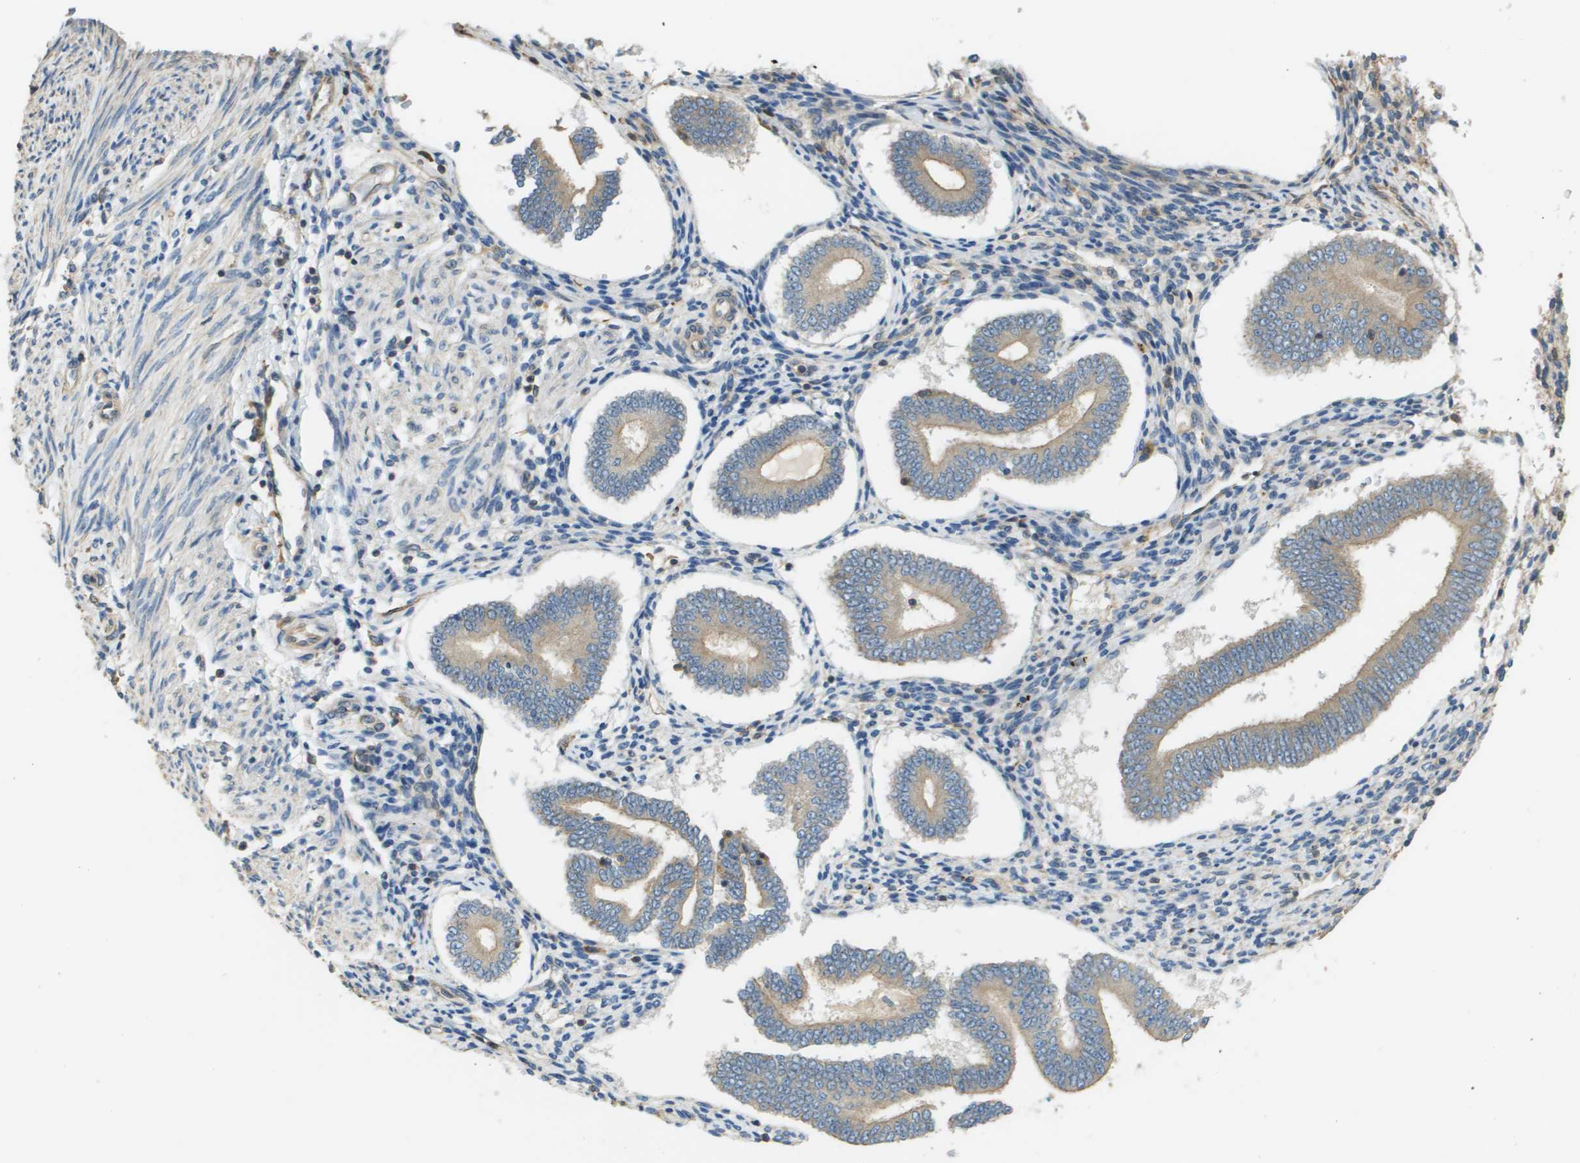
{"staining": {"intensity": "negative", "quantity": "none", "location": "none"}, "tissue": "endometrium", "cell_type": "Cells in endometrial stroma", "image_type": "normal", "snomed": [{"axis": "morphology", "description": "Normal tissue, NOS"}, {"axis": "topography", "description": "Endometrium"}], "caption": "The IHC image has no significant positivity in cells in endometrial stroma of endometrium. (DAB (3,3'-diaminobenzidine) immunohistochemistry, high magnification).", "gene": "DNAJB11", "patient": {"sex": "female", "age": 42}}